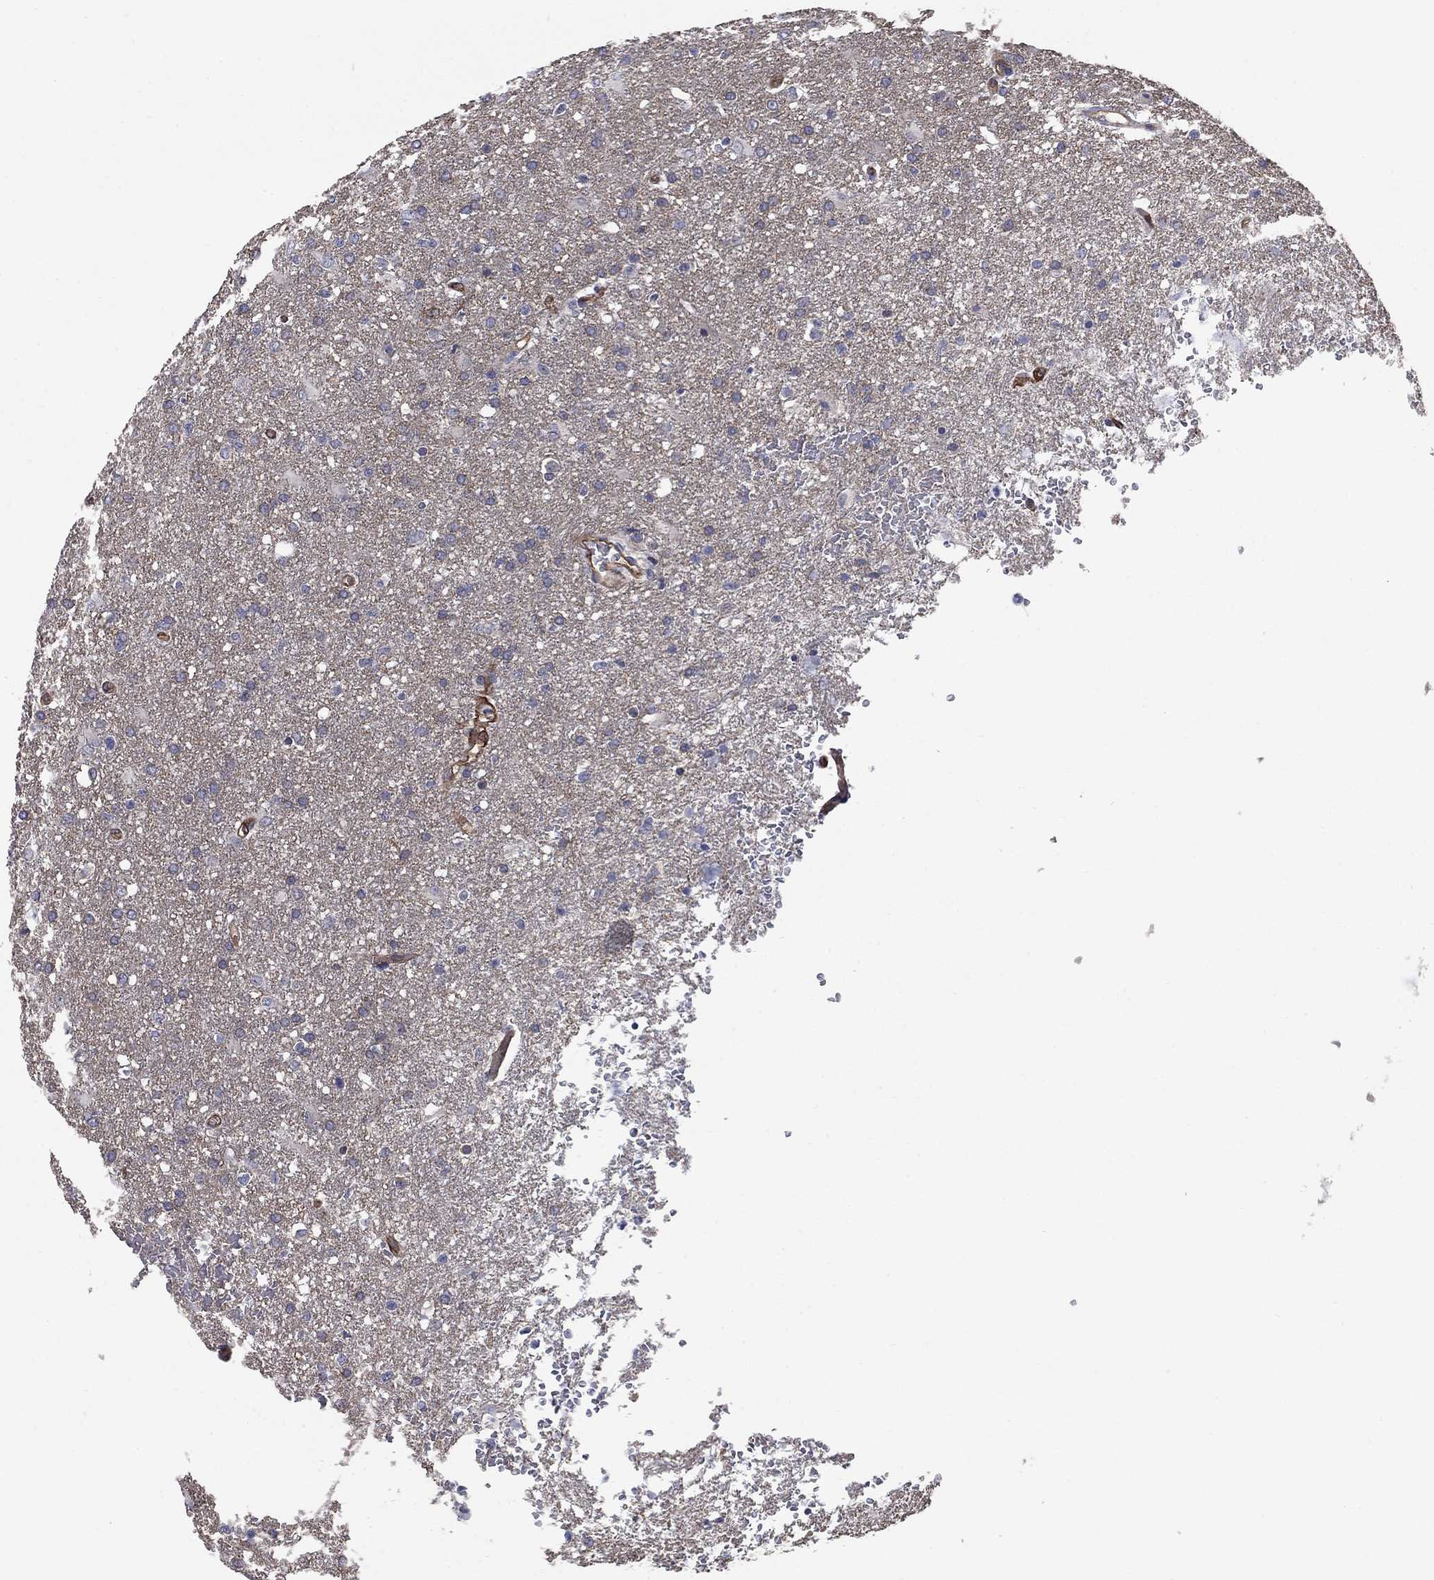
{"staining": {"intensity": "negative", "quantity": "none", "location": "none"}, "tissue": "glioma", "cell_type": "Tumor cells", "image_type": "cancer", "snomed": [{"axis": "morphology", "description": "Glioma, malignant, High grade"}, {"axis": "topography", "description": "Brain"}], "caption": "Histopathology image shows no protein positivity in tumor cells of malignant glioma (high-grade) tissue.", "gene": "SLC1A1", "patient": {"sex": "male", "age": 68}}